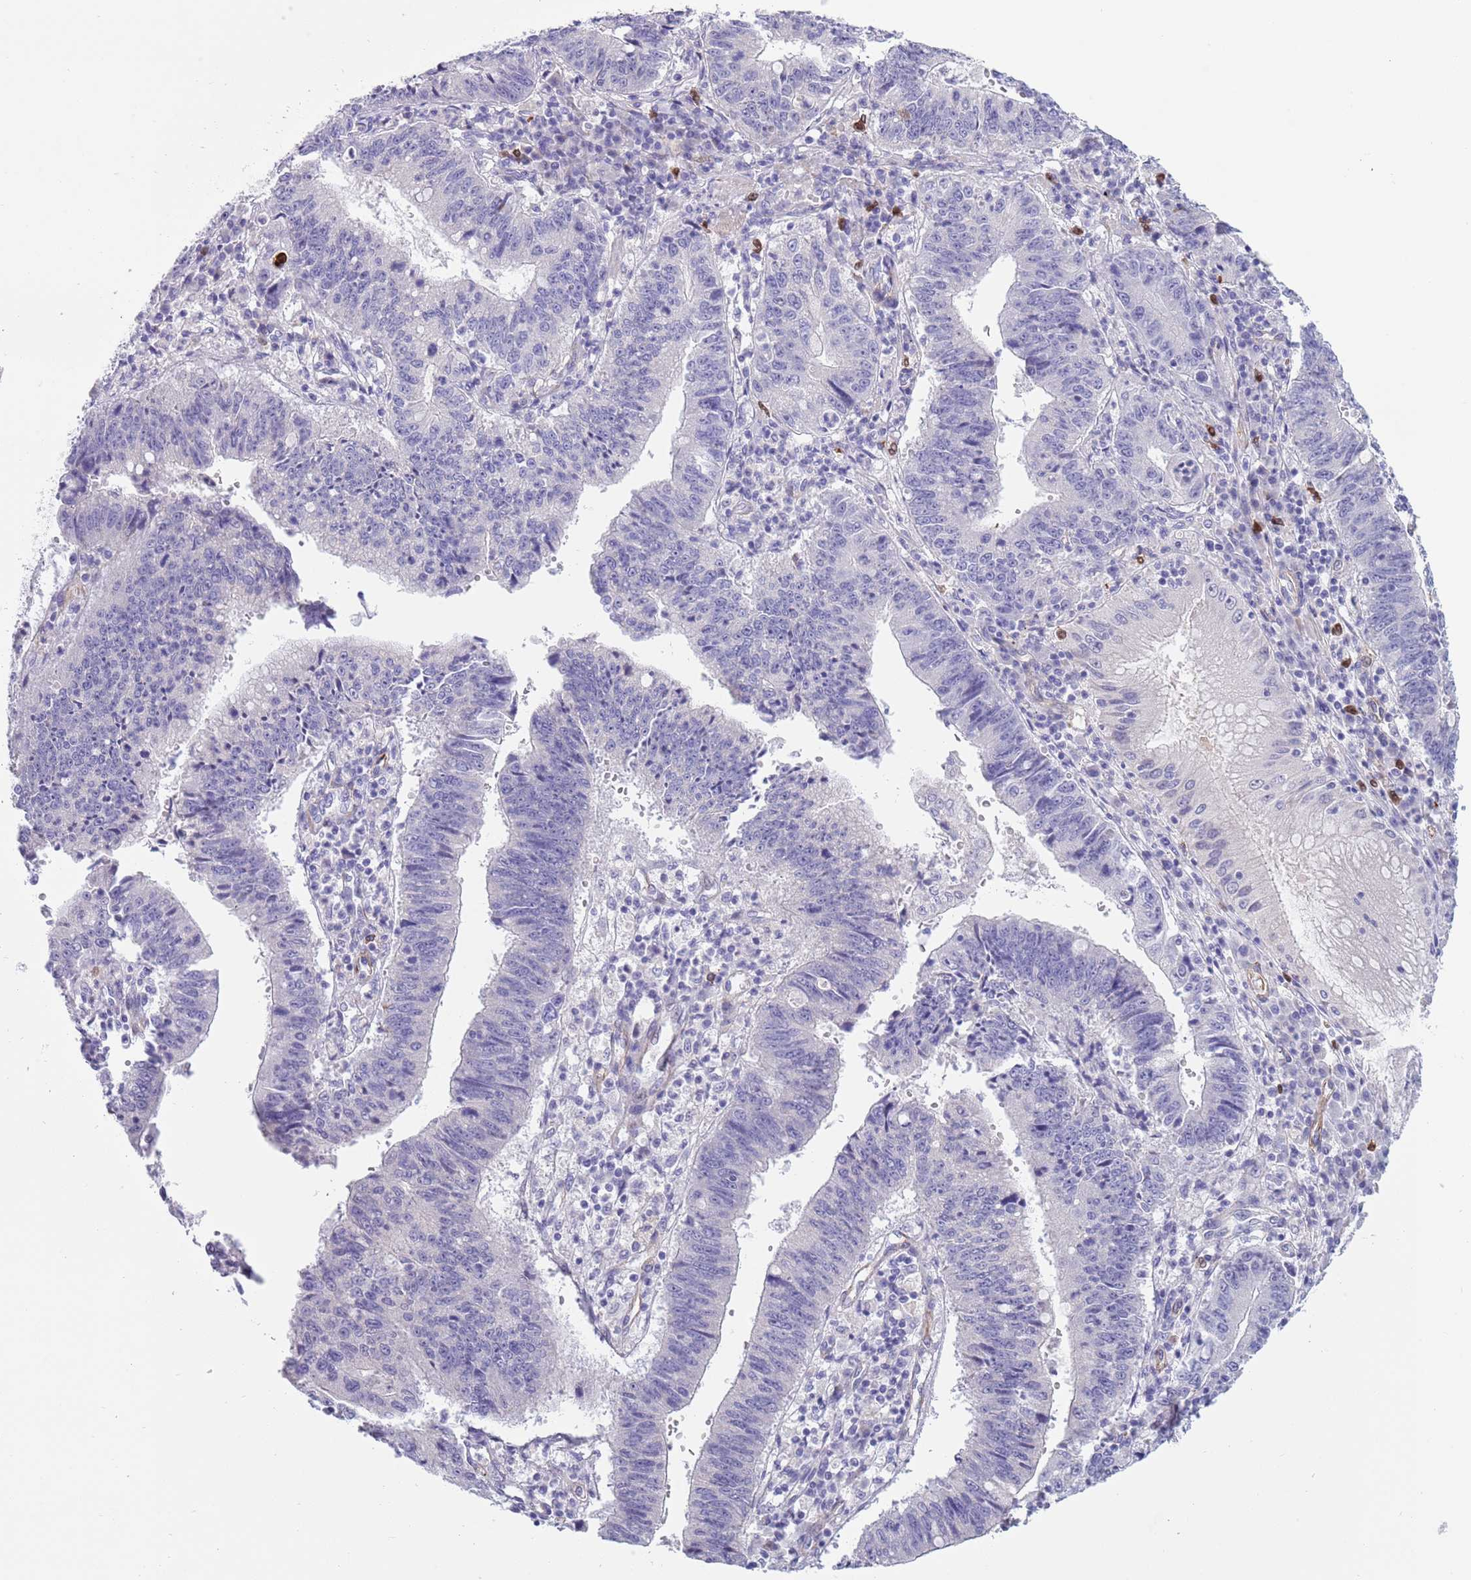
{"staining": {"intensity": "negative", "quantity": "none", "location": "none"}, "tissue": "stomach cancer", "cell_type": "Tumor cells", "image_type": "cancer", "snomed": [{"axis": "morphology", "description": "Adenocarcinoma, NOS"}, {"axis": "topography", "description": "Stomach"}], "caption": "This is a photomicrograph of IHC staining of stomach cancer, which shows no positivity in tumor cells.", "gene": "TSGA13", "patient": {"sex": "male", "age": 59}}